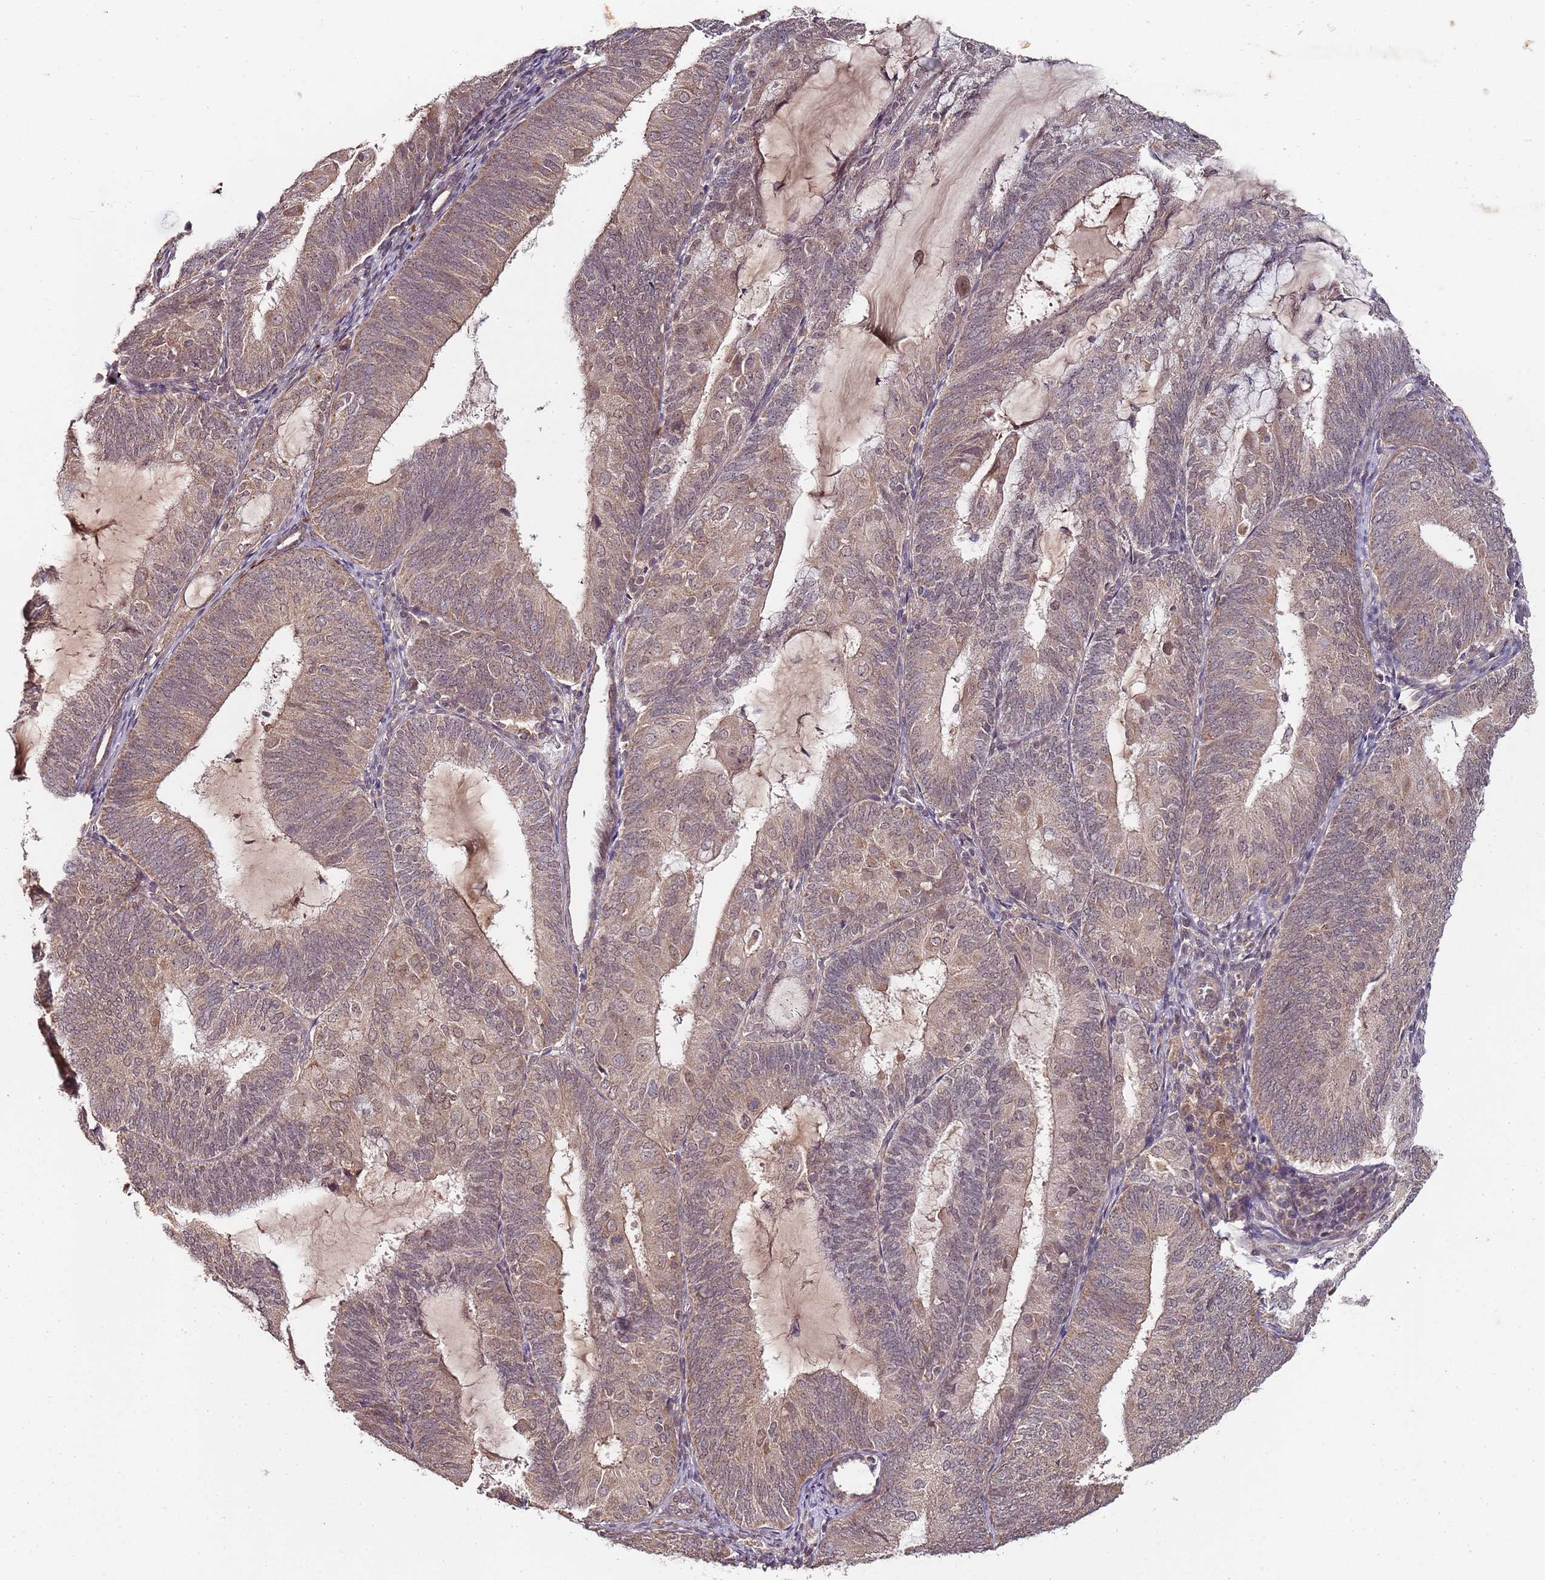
{"staining": {"intensity": "weak", "quantity": ">75%", "location": "cytoplasmic/membranous,nuclear"}, "tissue": "endometrial cancer", "cell_type": "Tumor cells", "image_type": "cancer", "snomed": [{"axis": "morphology", "description": "Adenocarcinoma, NOS"}, {"axis": "topography", "description": "Endometrium"}], "caption": "This photomicrograph demonstrates endometrial cancer stained with immunohistochemistry (IHC) to label a protein in brown. The cytoplasmic/membranous and nuclear of tumor cells show weak positivity for the protein. Nuclei are counter-stained blue.", "gene": "LIN37", "patient": {"sex": "female", "age": 81}}